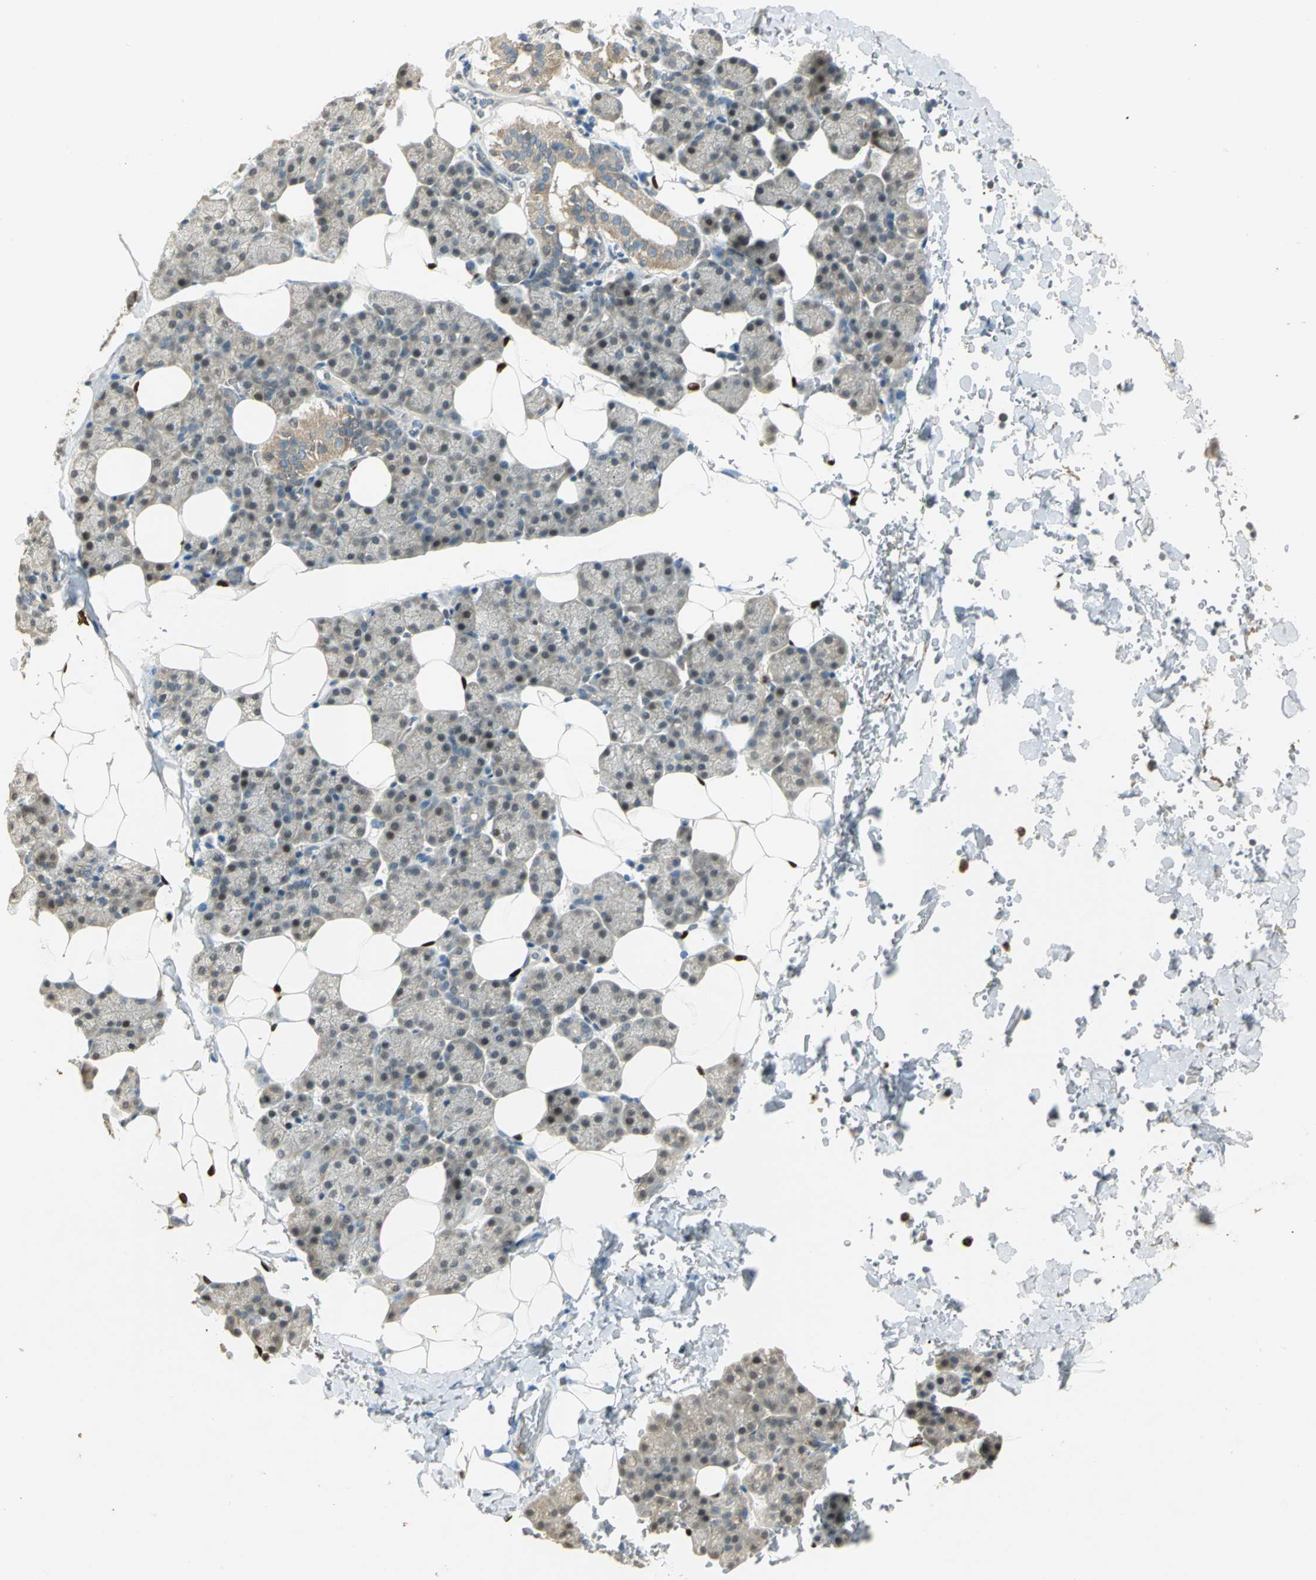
{"staining": {"intensity": "moderate", "quantity": "<25%", "location": "cytoplasmic/membranous"}, "tissue": "salivary gland", "cell_type": "Glandular cells", "image_type": "normal", "snomed": [{"axis": "morphology", "description": "Normal tissue, NOS"}, {"axis": "topography", "description": "Lymph node"}, {"axis": "topography", "description": "Salivary gland"}], "caption": "A micrograph showing moderate cytoplasmic/membranous expression in approximately <25% of glandular cells in benign salivary gland, as visualized by brown immunohistochemical staining.", "gene": "BIRC2", "patient": {"sex": "male", "age": 8}}